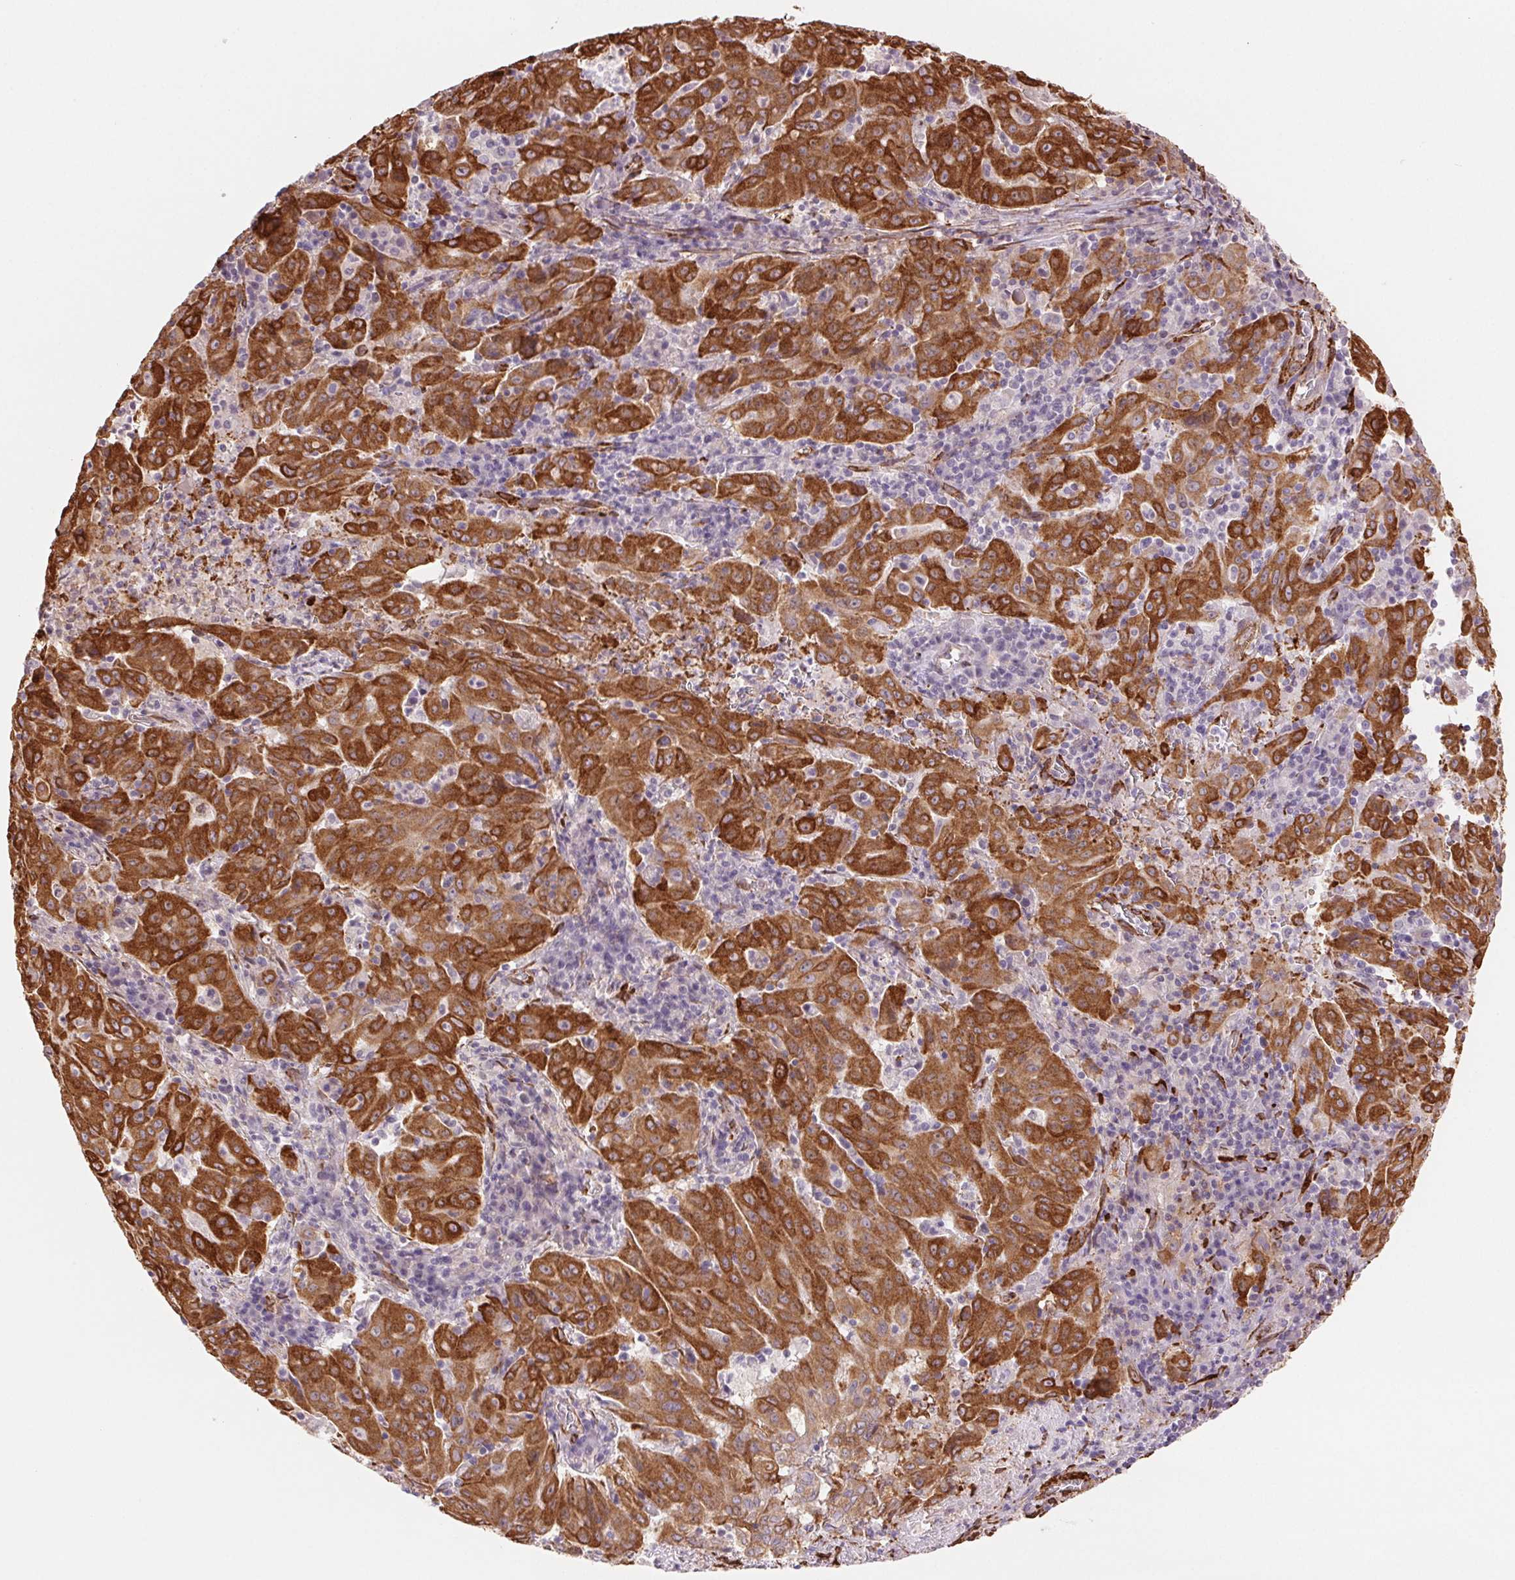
{"staining": {"intensity": "strong", "quantity": ">75%", "location": "cytoplasmic/membranous"}, "tissue": "pancreatic cancer", "cell_type": "Tumor cells", "image_type": "cancer", "snomed": [{"axis": "morphology", "description": "Adenocarcinoma, NOS"}, {"axis": "topography", "description": "Pancreas"}], "caption": "Protein staining of pancreatic cancer tissue displays strong cytoplasmic/membranous positivity in approximately >75% of tumor cells. The staining was performed using DAB to visualize the protein expression in brown, while the nuclei were stained in blue with hematoxylin (Magnification: 20x).", "gene": "FKBP10", "patient": {"sex": "male", "age": 63}}